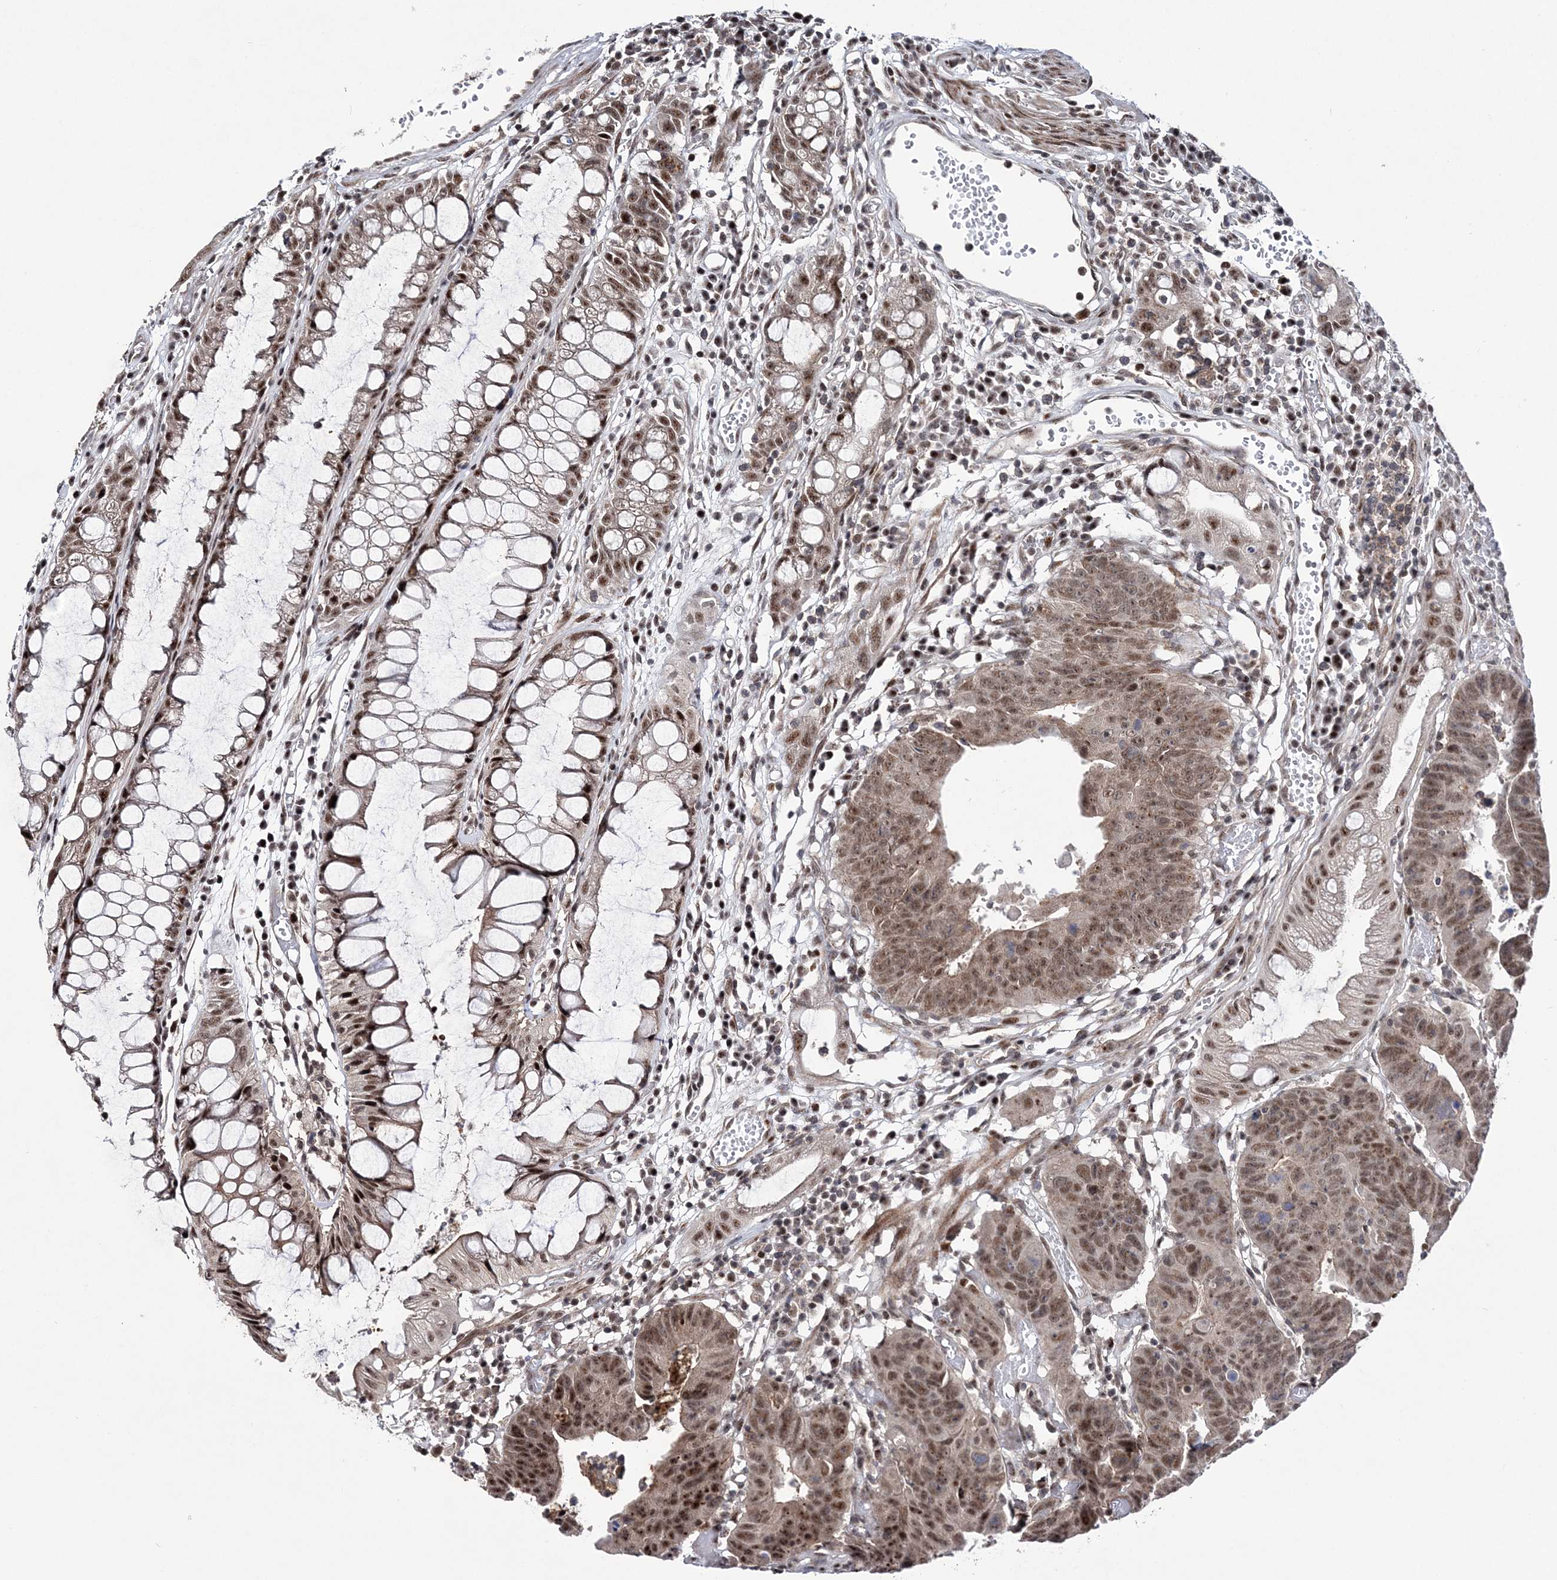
{"staining": {"intensity": "moderate", "quantity": ">75%", "location": "nuclear"}, "tissue": "colorectal cancer", "cell_type": "Tumor cells", "image_type": "cancer", "snomed": [{"axis": "morphology", "description": "Adenocarcinoma, NOS"}, {"axis": "topography", "description": "Rectum"}], "caption": "Approximately >75% of tumor cells in colorectal cancer (adenocarcinoma) display moderate nuclear protein expression as visualized by brown immunohistochemical staining.", "gene": "TATDN2", "patient": {"sex": "female", "age": 65}}